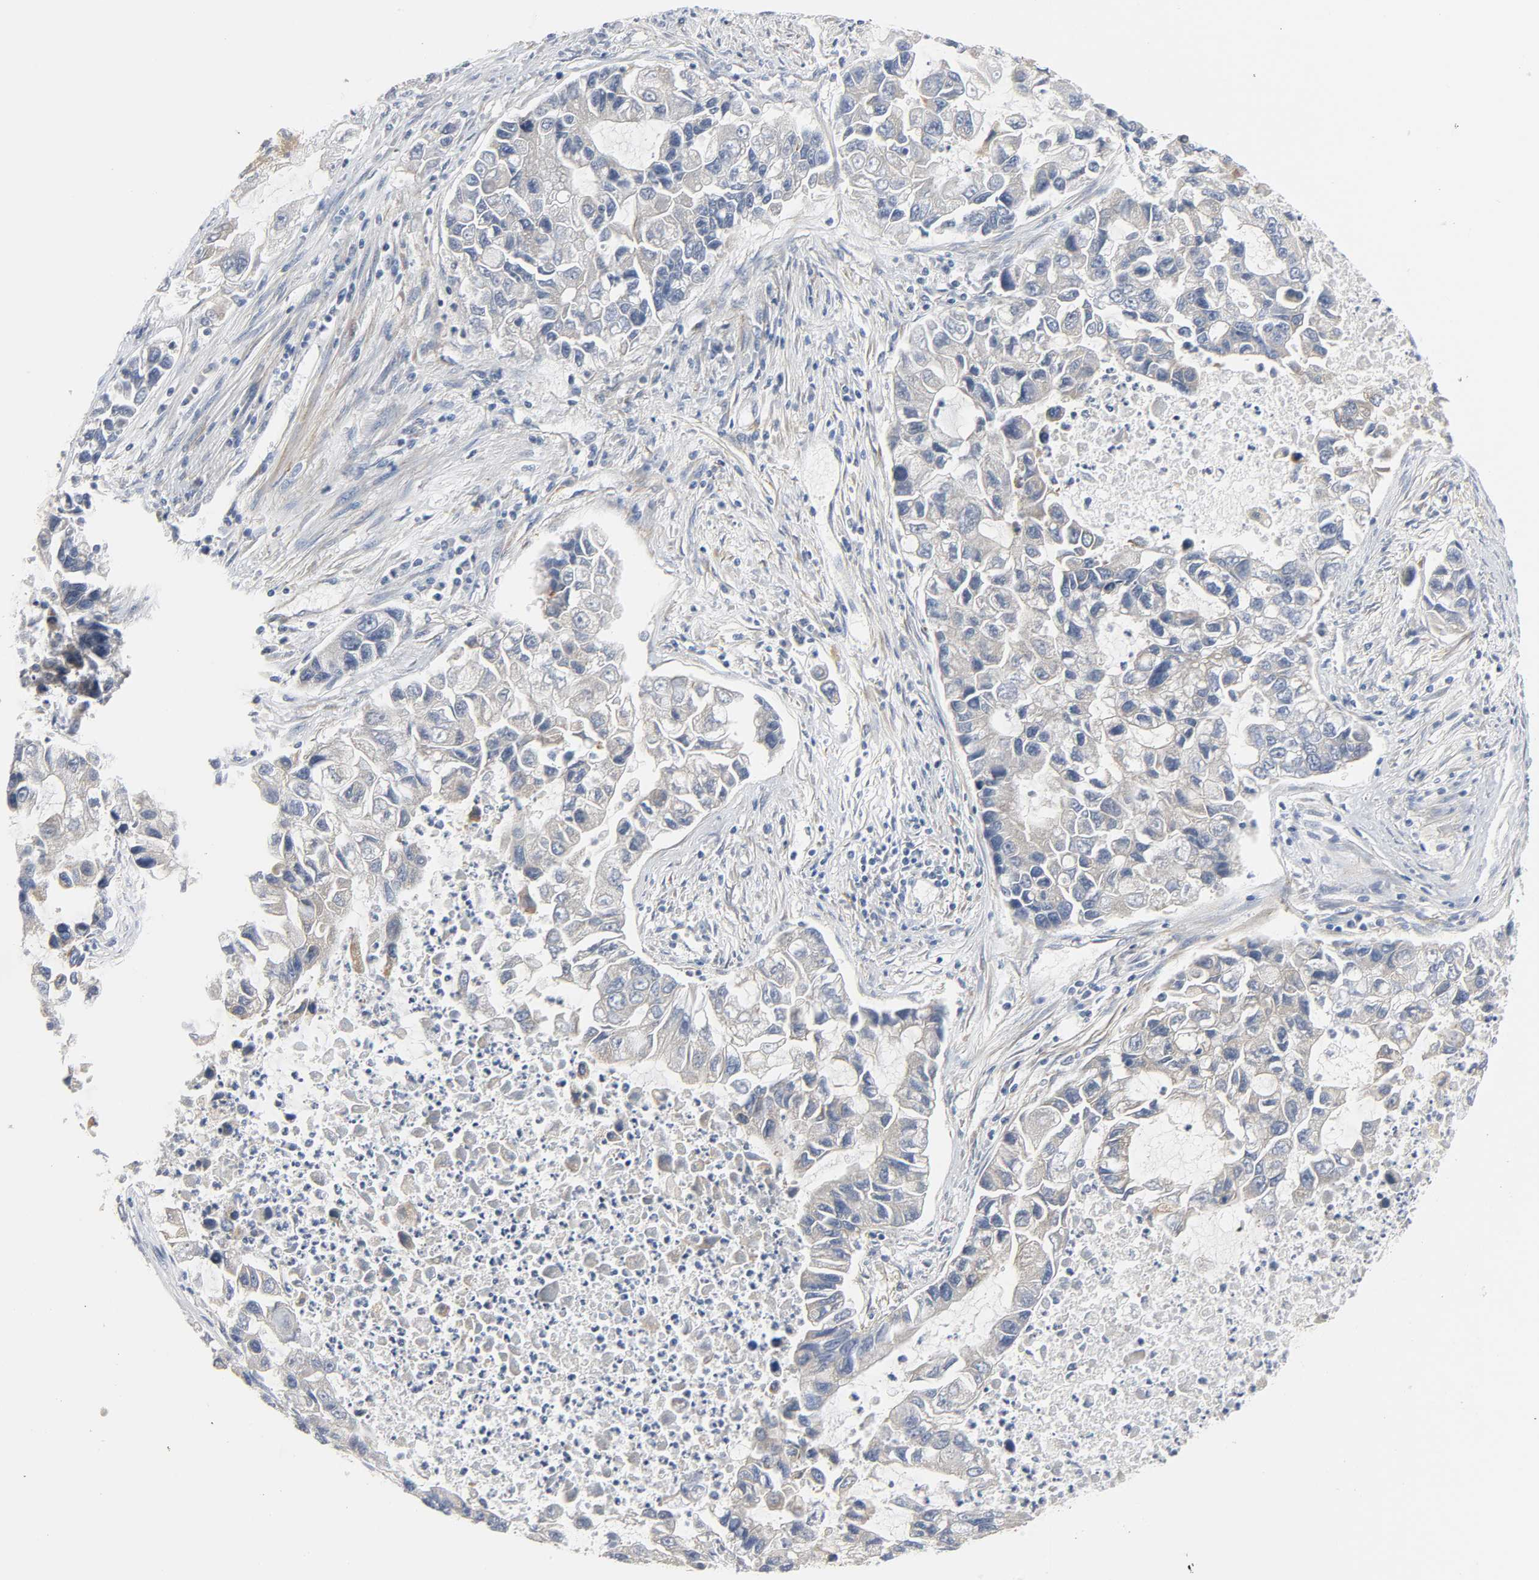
{"staining": {"intensity": "weak", "quantity": "<25%", "location": "cytoplasmic/membranous"}, "tissue": "lung cancer", "cell_type": "Tumor cells", "image_type": "cancer", "snomed": [{"axis": "morphology", "description": "Adenocarcinoma, NOS"}, {"axis": "topography", "description": "Lung"}], "caption": "Tumor cells show no significant protein positivity in adenocarcinoma (lung).", "gene": "ARHGAP1", "patient": {"sex": "female", "age": 51}}